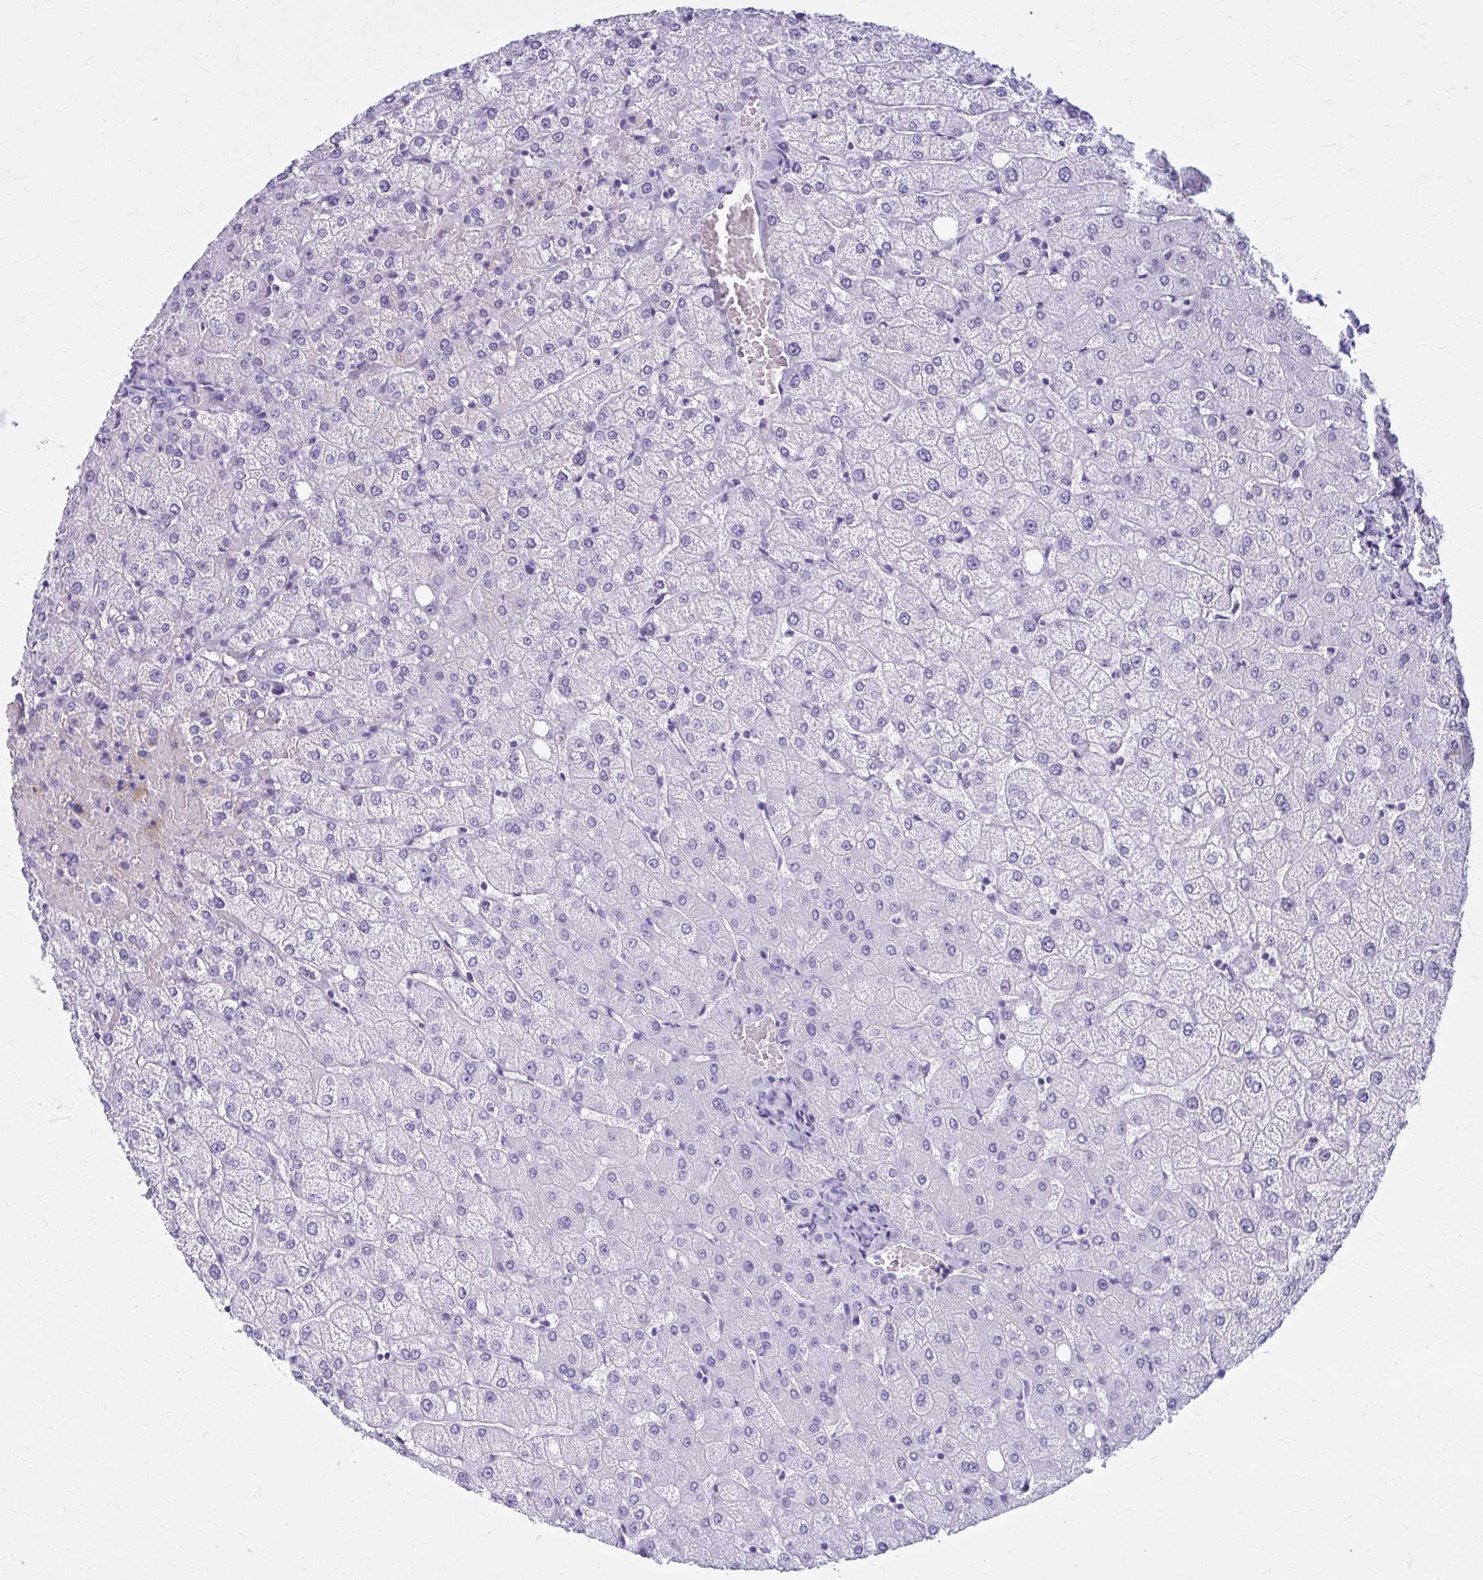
{"staining": {"intensity": "negative", "quantity": "none", "location": "none"}, "tissue": "liver", "cell_type": "Cholangiocytes", "image_type": "normal", "snomed": [{"axis": "morphology", "description": "Normal tissue, NOS"}, {"axis": "topography", "description": "Liver"}], "caption": "Immunohistochemistry (IHC) photomicrograph of normal human liver stained for a protein (brown), which exhibits no expression in cholangiocytes.", "gene": "GFAP", "patient": {"sex": "female", "age": 54}}